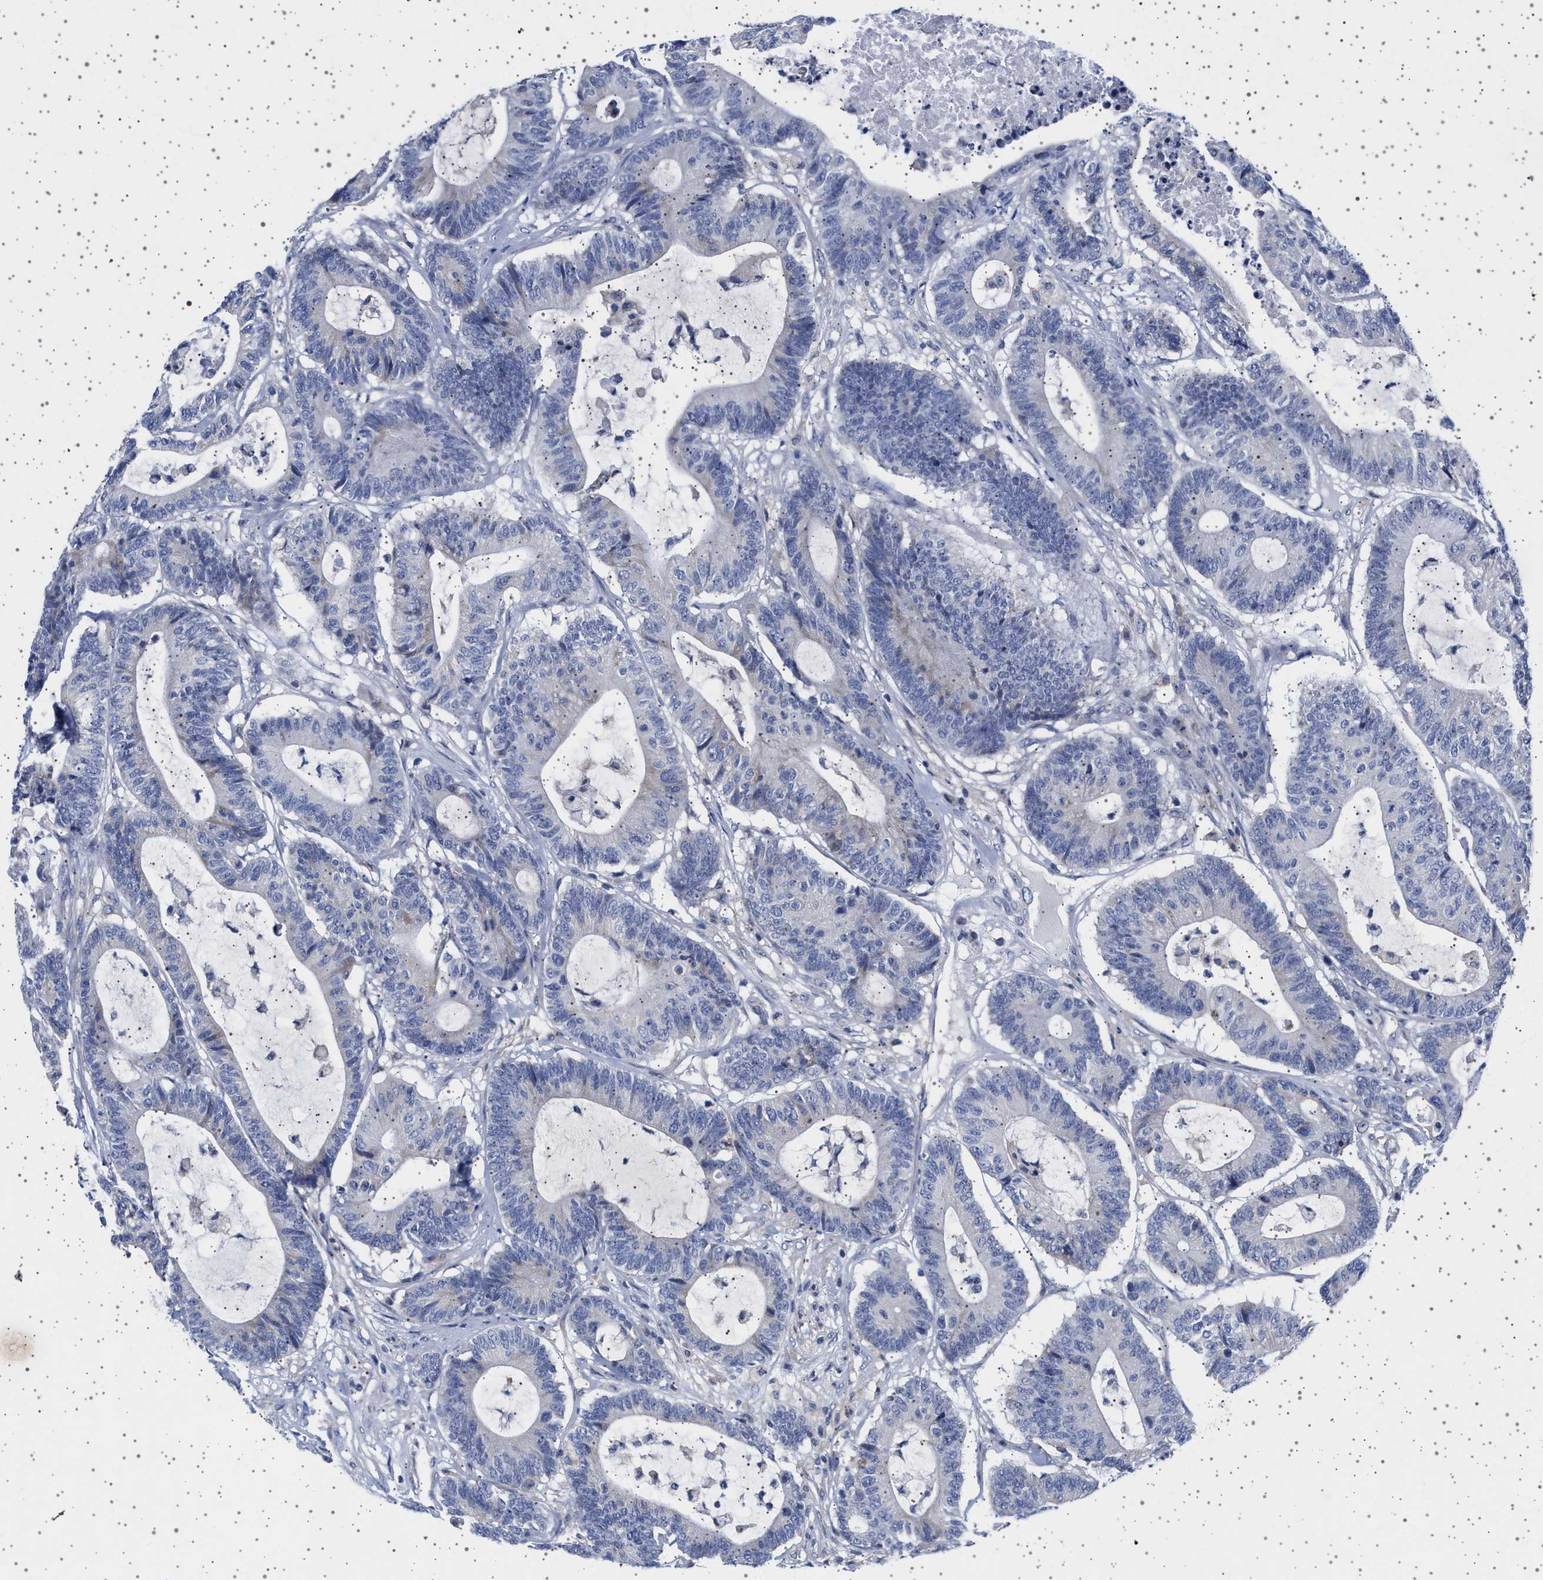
{"staining": {"intensity": "negative", "quantity": "none", "location": "none"}, "tissue": "colorectal cancer", "cell_type": "Tumor cells", "image_type": "cancer", "snomed": [{"axis": "morphology", "description": "Adenocarcinoma, NOS"}, {"axis": "topography", "description": "Colon"}], "caption": "Immunohistochemistry of human colorectal cancer (adenocarcinoma) displays no positivity in tumor cells.", "gene": "TRMT10B", "patient": {"sex": "female", "age": 84}}